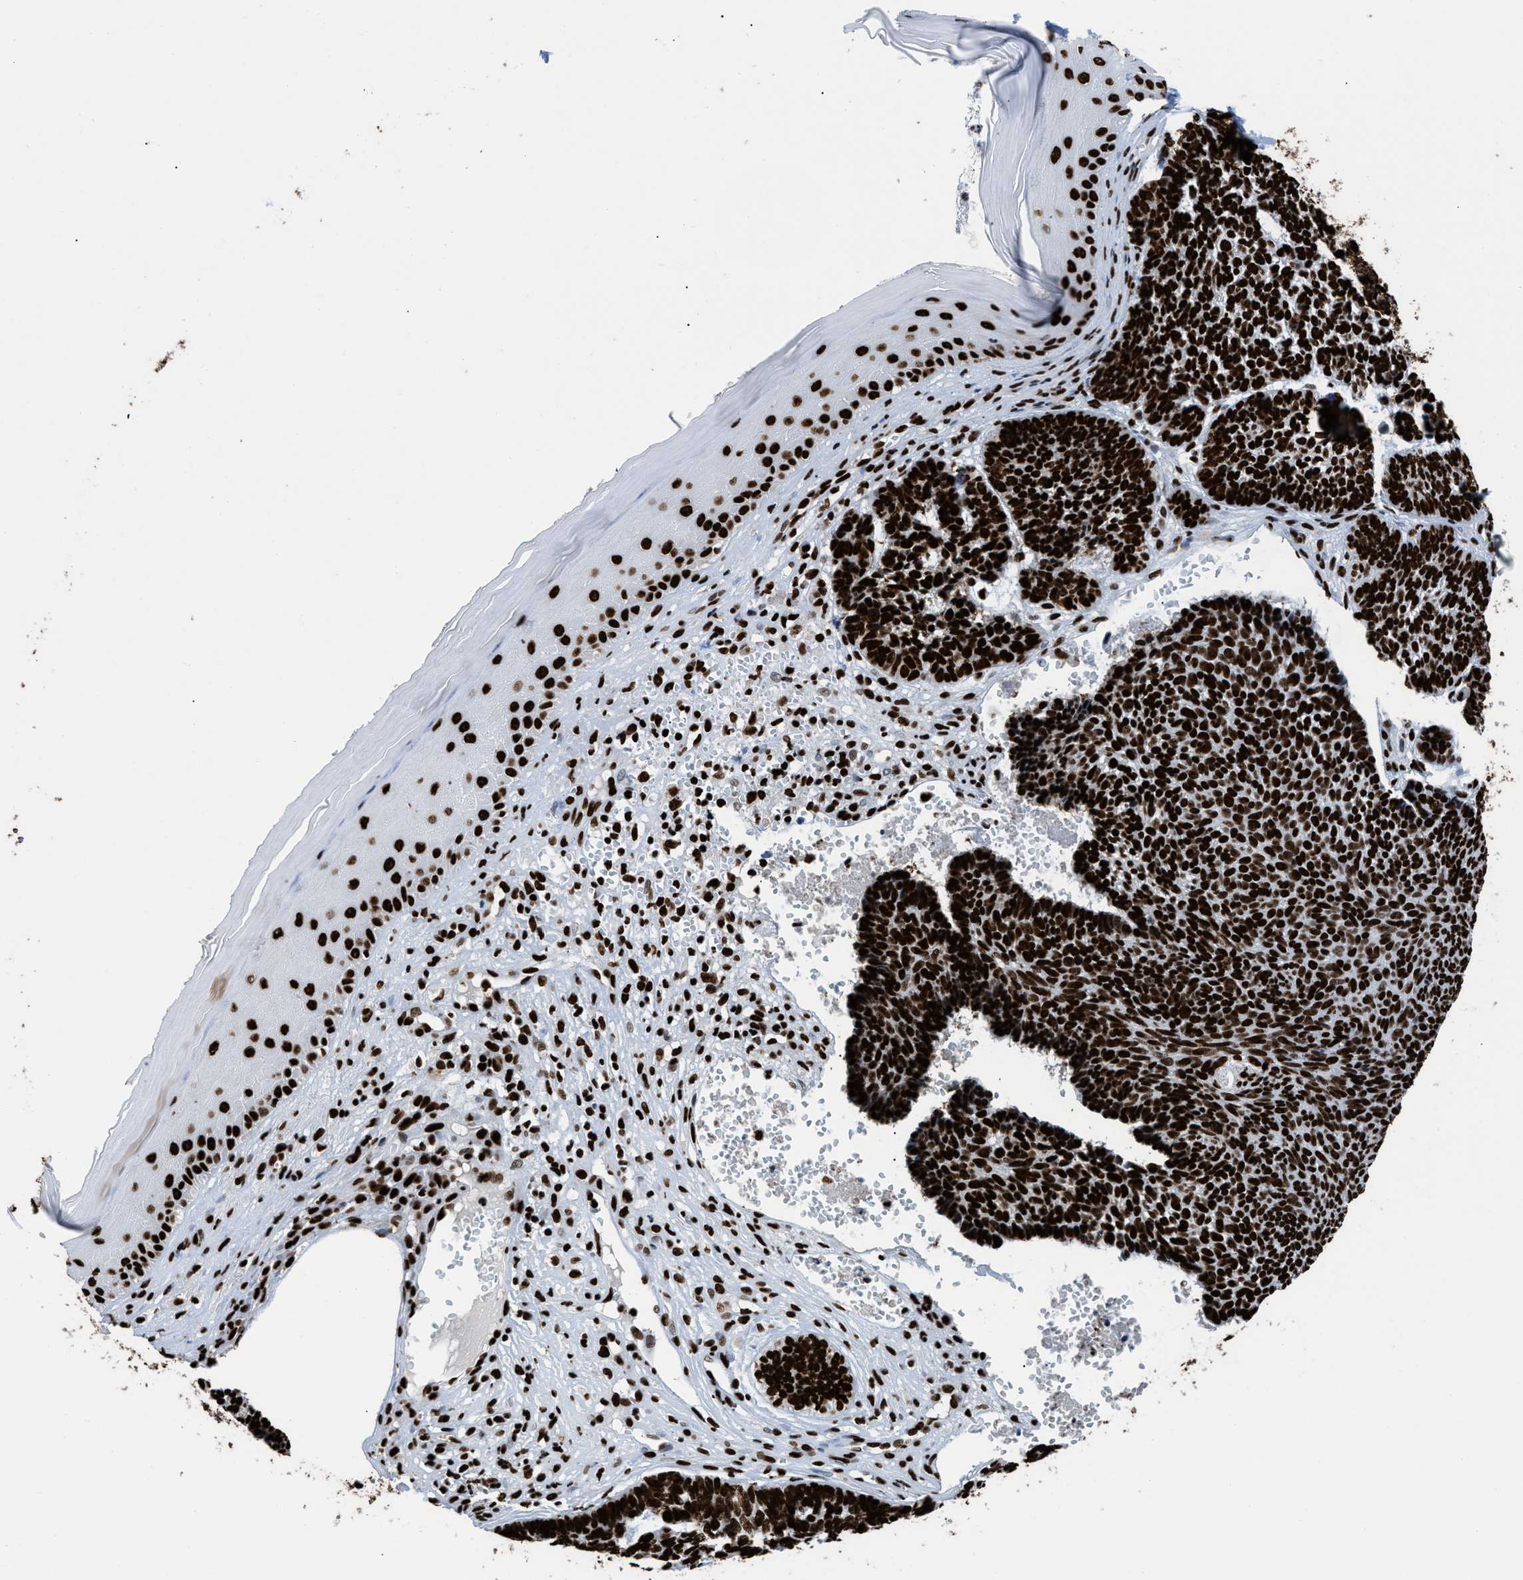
{"staining": {"intensity": "strong", "quantity": ">75%", "location": "nuclear"}, "tissue": "skin cancer", "cell_type": "Tumor cells", "image_type": "cancer", "snomed": [{"axis": "morphology", "description": "Basal cell carcinoma"}, {"axis": "topography", "description": "Skin"}], "caption": "This micrograph displays basal cell carcinoma (skin) stained with immunohistochemistry (IHC) to label a protein in brown. The nuclear of tumor cells show strong positivity for the protein. Nuclei are counter-stained blue.", "gene": "HNRNPM", "patient": {"sex": "male", "age": 84}}